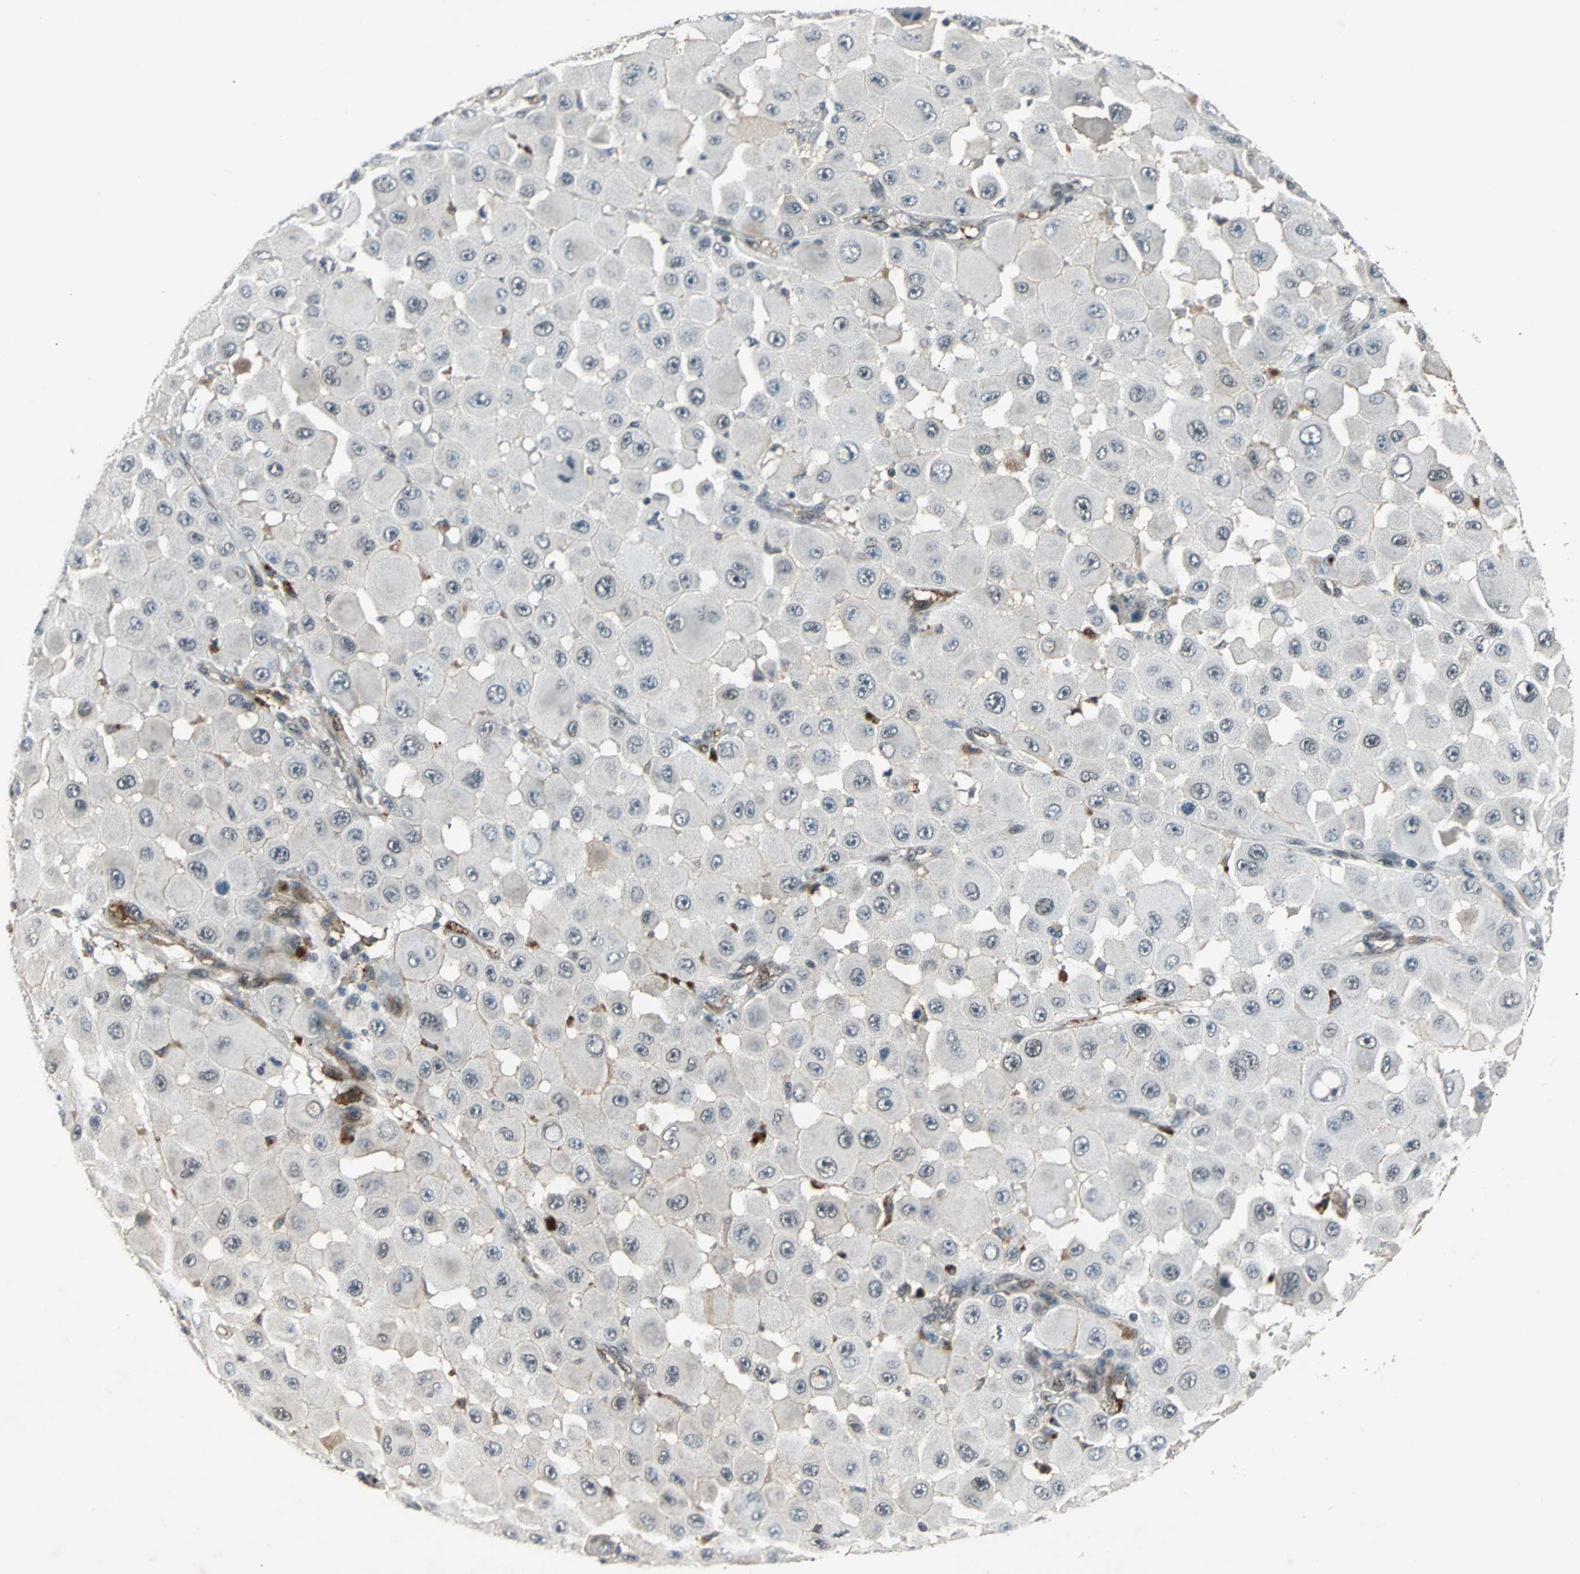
{"staining": {"intensity": "negative", "quantity": "none", "location": "none"}, "tissue": "melanoma", "cell_type": "Tumor cells", "image_type": "cancer", "snomed": [{"axis": "morphology", "description": "Malignant melanoma, NOS"}, {"axis": "topography", "description": "Skin"}], "caption": "A high-resolution image shows immunohistochemistry staining of melanoma, which exhibits no significant positivity in tumor cells.", "gene": "PHC1", "patient": {"sex": "female", "age": 81}}